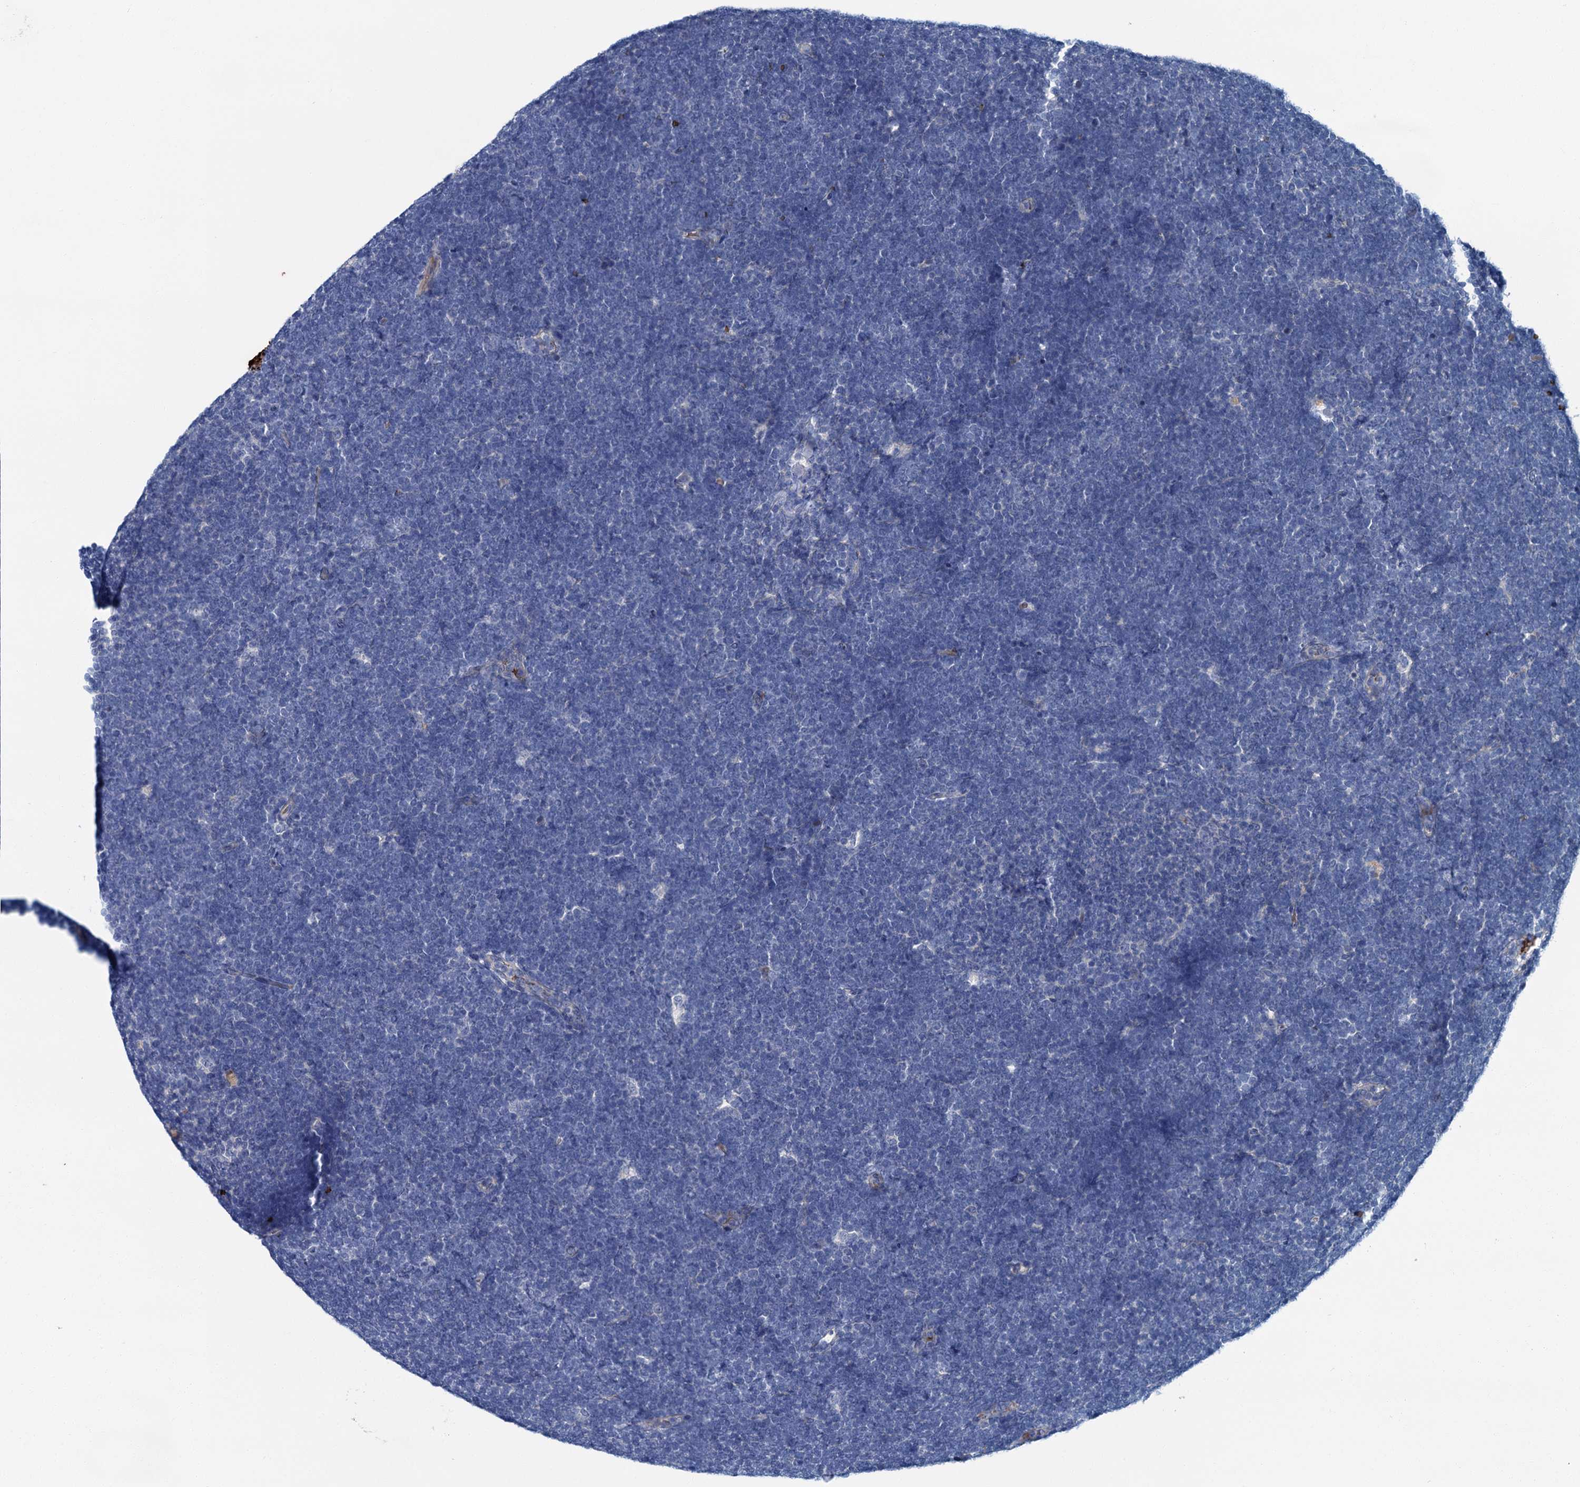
{"staining": {"intensity": "negative", "quantity": "none", "location": "none"}, "tissue": "lymphoma", "cell_type": "Tumor cells", "image_type": "cancer", "snomed": [{"axis": "morphology", "description": "Malignant lymphoma, non-Hodgkin's type, High grade"}, {"axis": "topography", "description": "Lymph node"}], "caption": "Tumor cells are negative for protein expression in human lymphoma.", "gene": "ATG2A", "patient": {"sex": "male", "age": 13}}